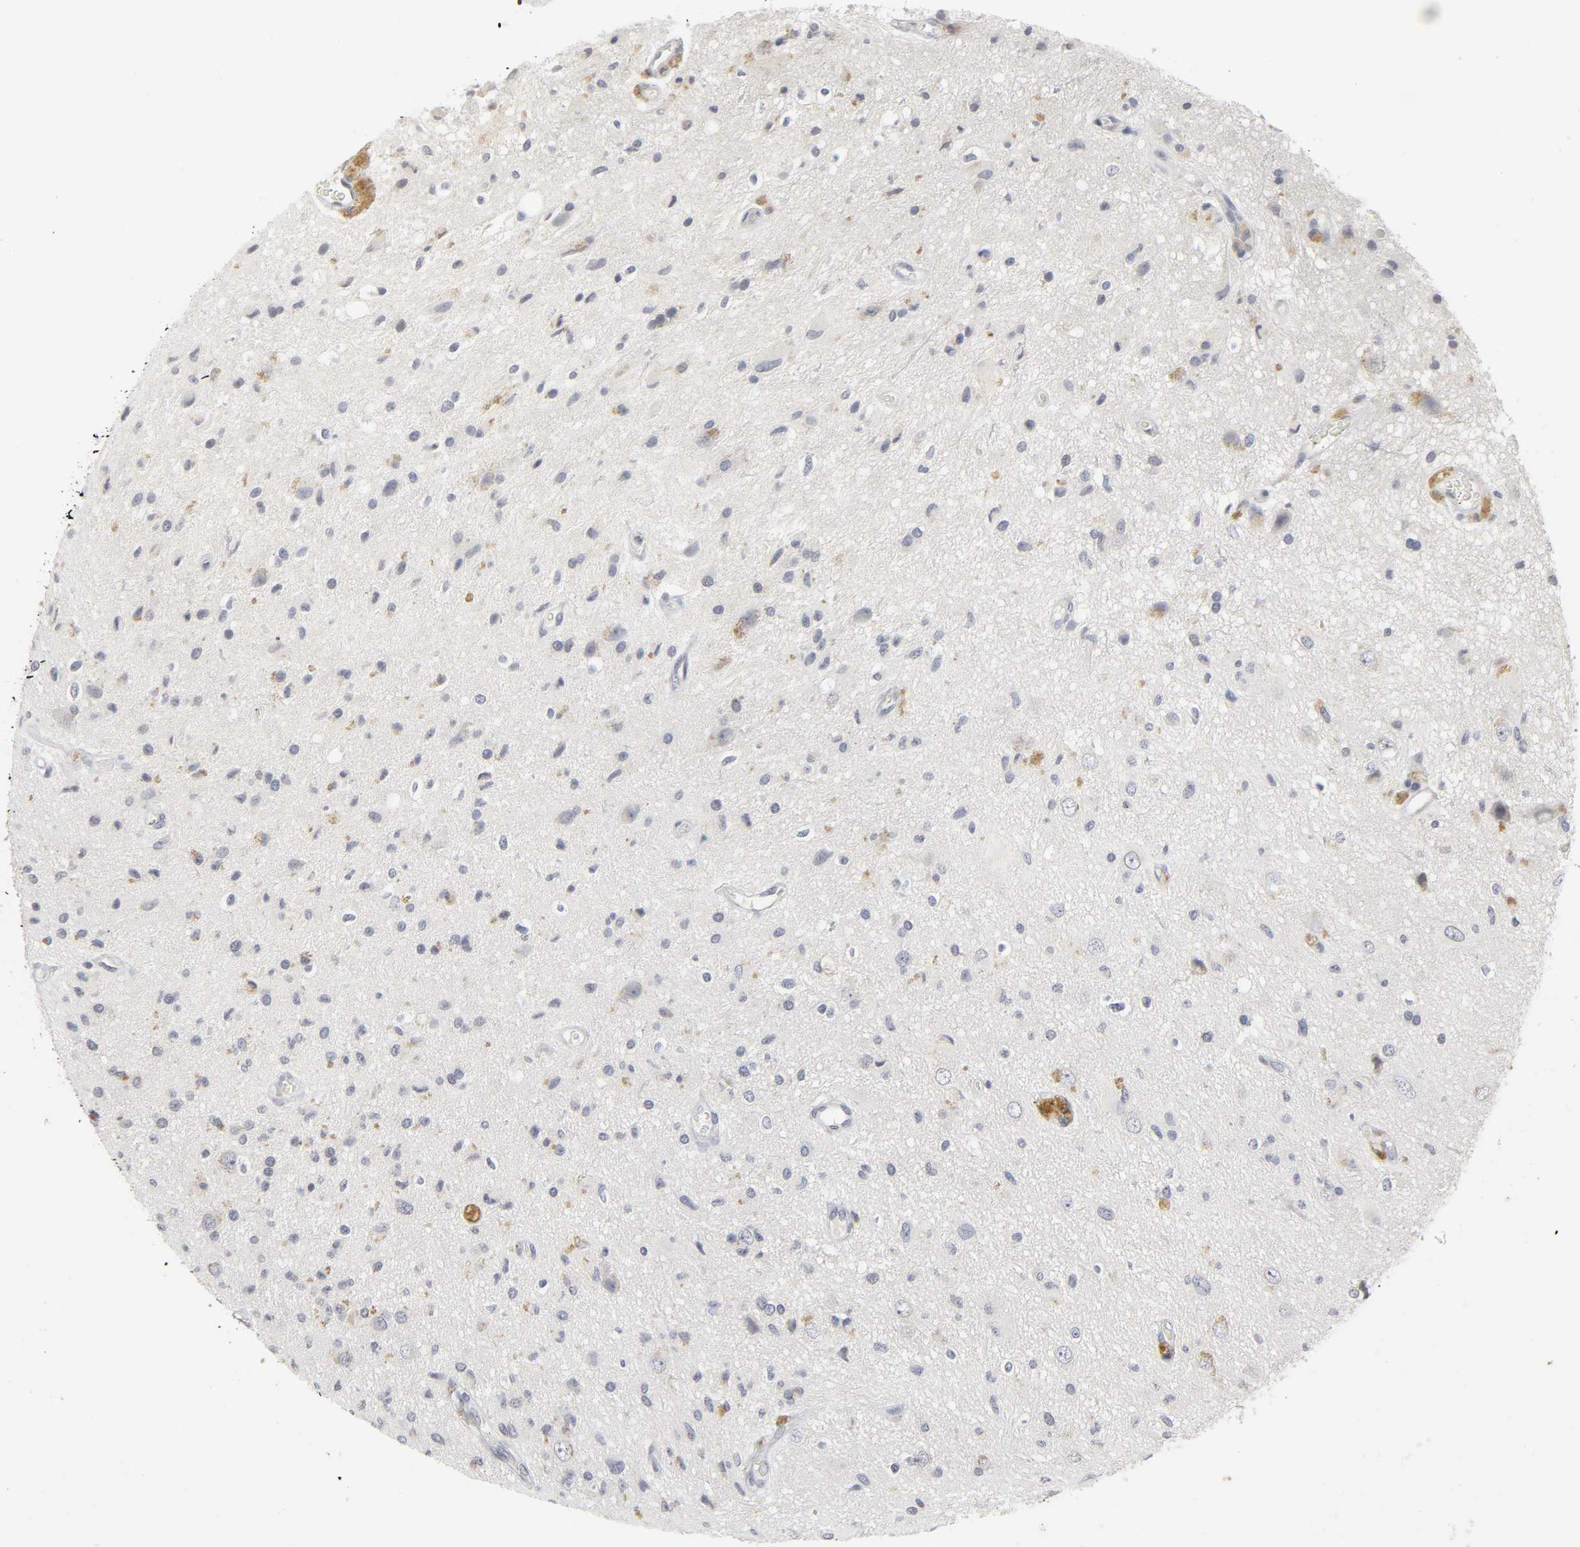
{"staining": {"intensity": "negative", "quantity": "none", "location": "none"}, "tissue": "glioma", "cell_type": "Tumor cells", "image_type": "cancer", "snomed": [{"axis": "morphology", "description": "Glioma, malignant, High grade"}, {"axis": "topography", "description": "Brain"}], "caption": "Histopathology image shows no protein expression in tumor cells of malignant glioma (high-grade) tissue.", "gene": "TCAP", "patient": {"sex": "male", "age": 47}}